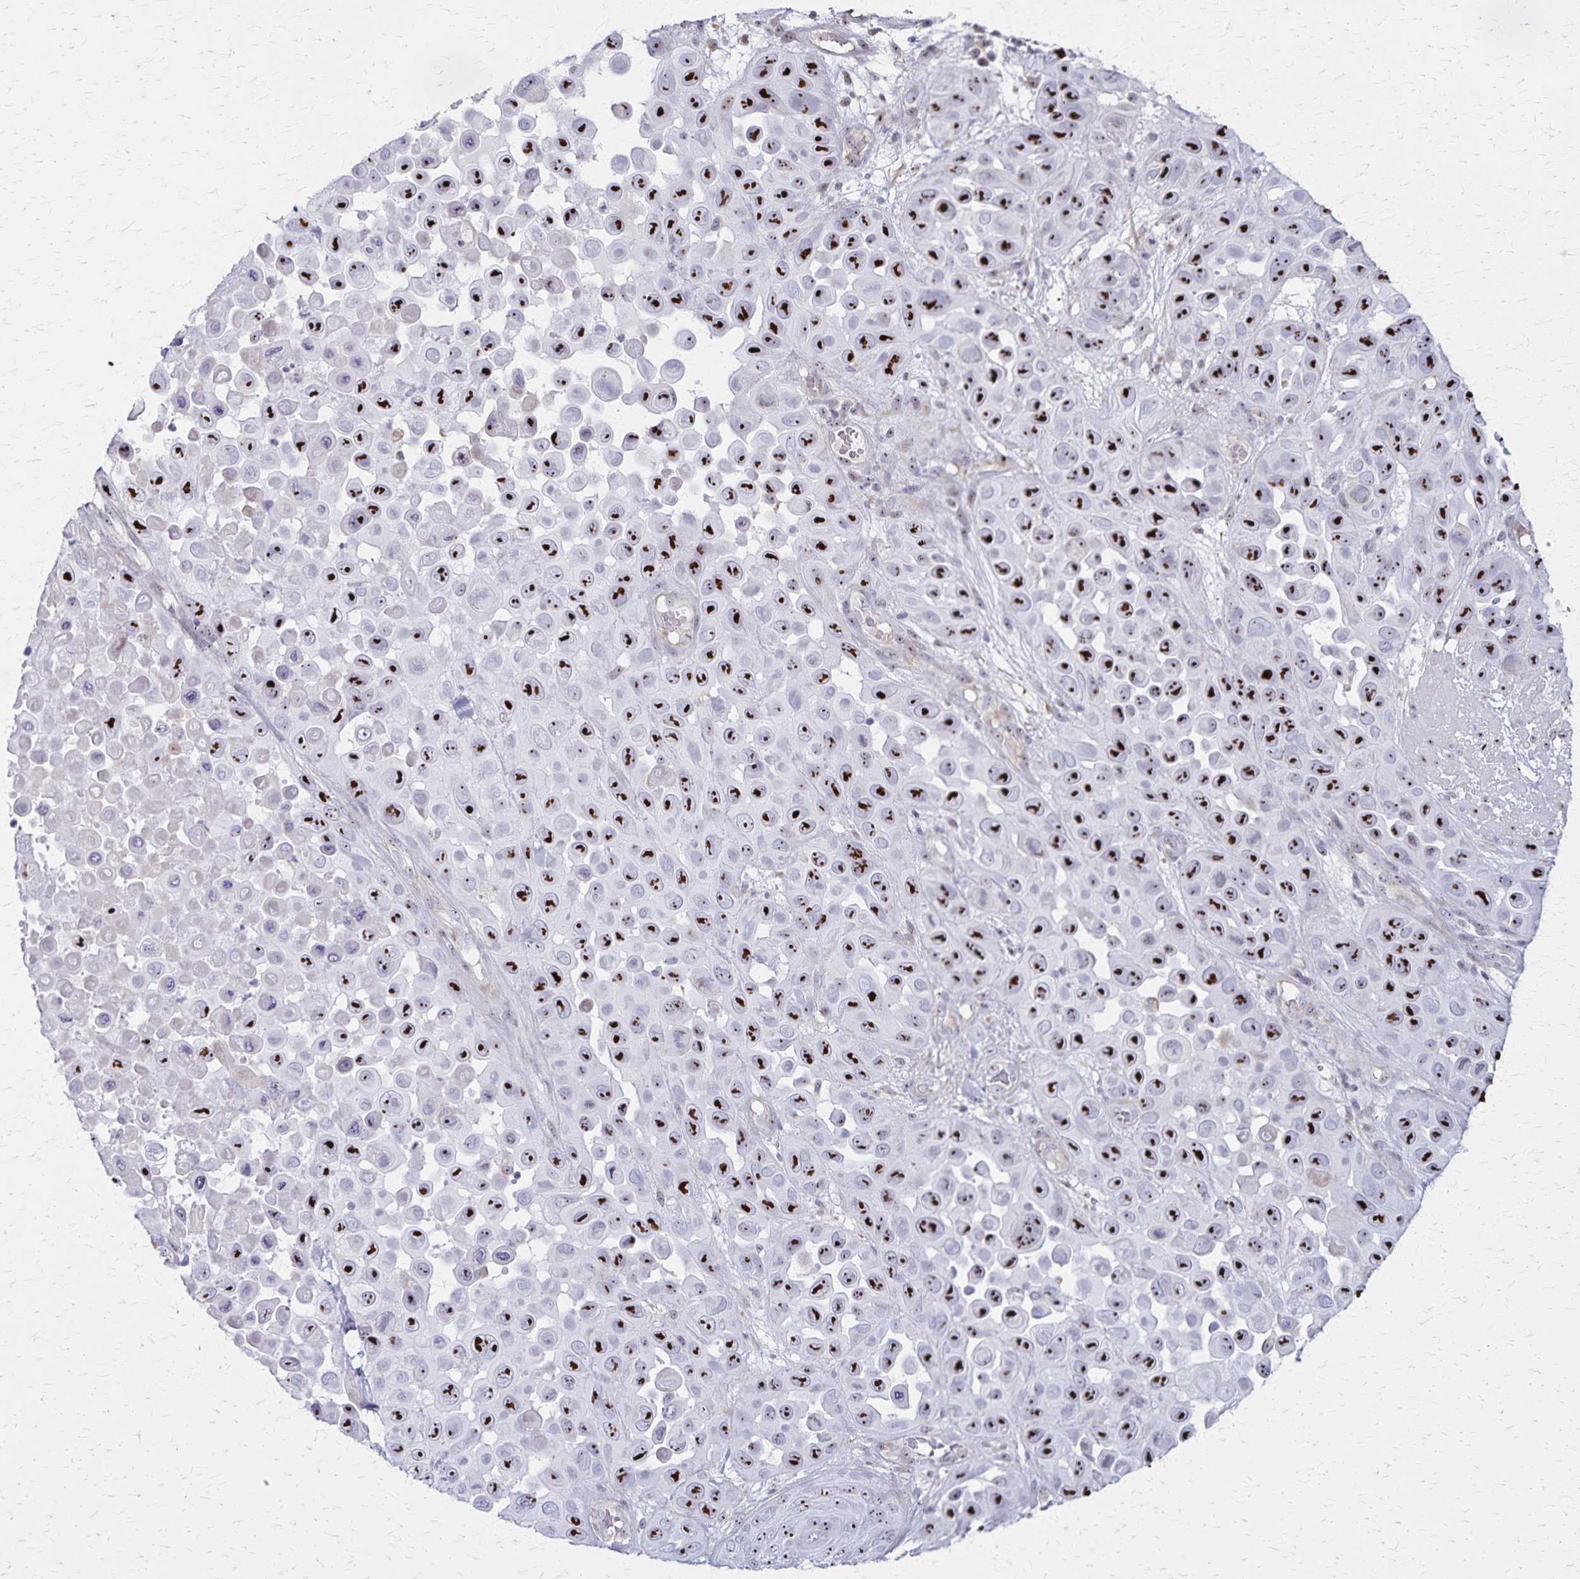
{"staining": {"intensity": "strong", "quantity": ">75%", "location": "nuclear"}, "tissue": "skin cancer", "cell_type": "Tumor cells", "image_type": "cancer", "snomed": [{"axis": "morphology", "description": "Squamous cell carcinoma, NOS"}, {"axis": "topography", "description": "Skin"}], "caption": "Tumor cells show strong nuclear staining in about >75% of cells in skin cancer.", "gene": "DLK2", "patient": {"sex": "male", "age": 81}}